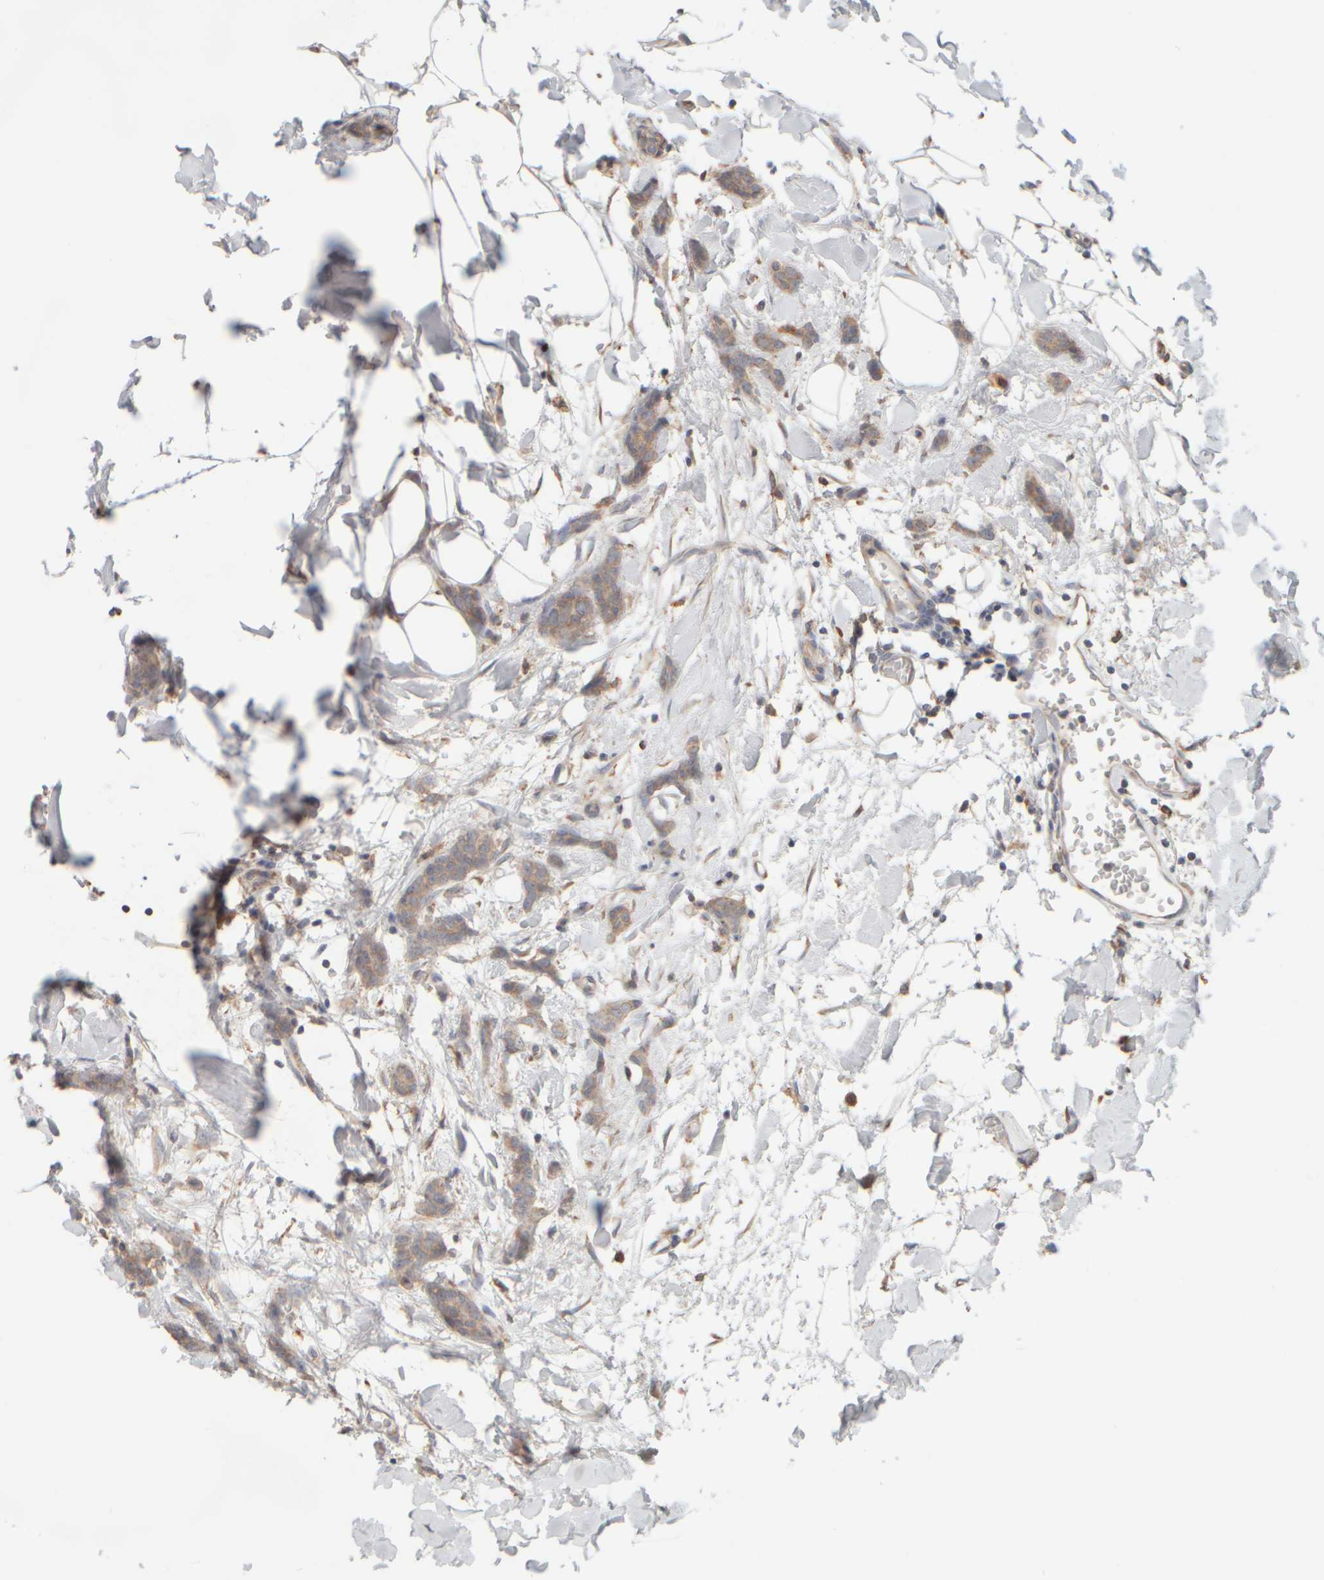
{"staining": {"intensity": "weak", "quantity": ">75%", "location": "cytoplasmic/membranous"}, "tissue": "breast cancer", "cell_type": "Tumor cells", "image_type": "cancer", "snomed": [{"axis": "morphology", "description": "Lobular carcinoma"}, {"axis": "topography", "description": "Skin"}, {"axis": "topography", "description": "Breast"}], "caption": "A low amount of weak cytoplasmic/membranous expression is present in approximately >75% of tumor cells in breast cancer tissue.", "gene": "EIF2B3", "patient": {"sex": "female", "age": 46}}